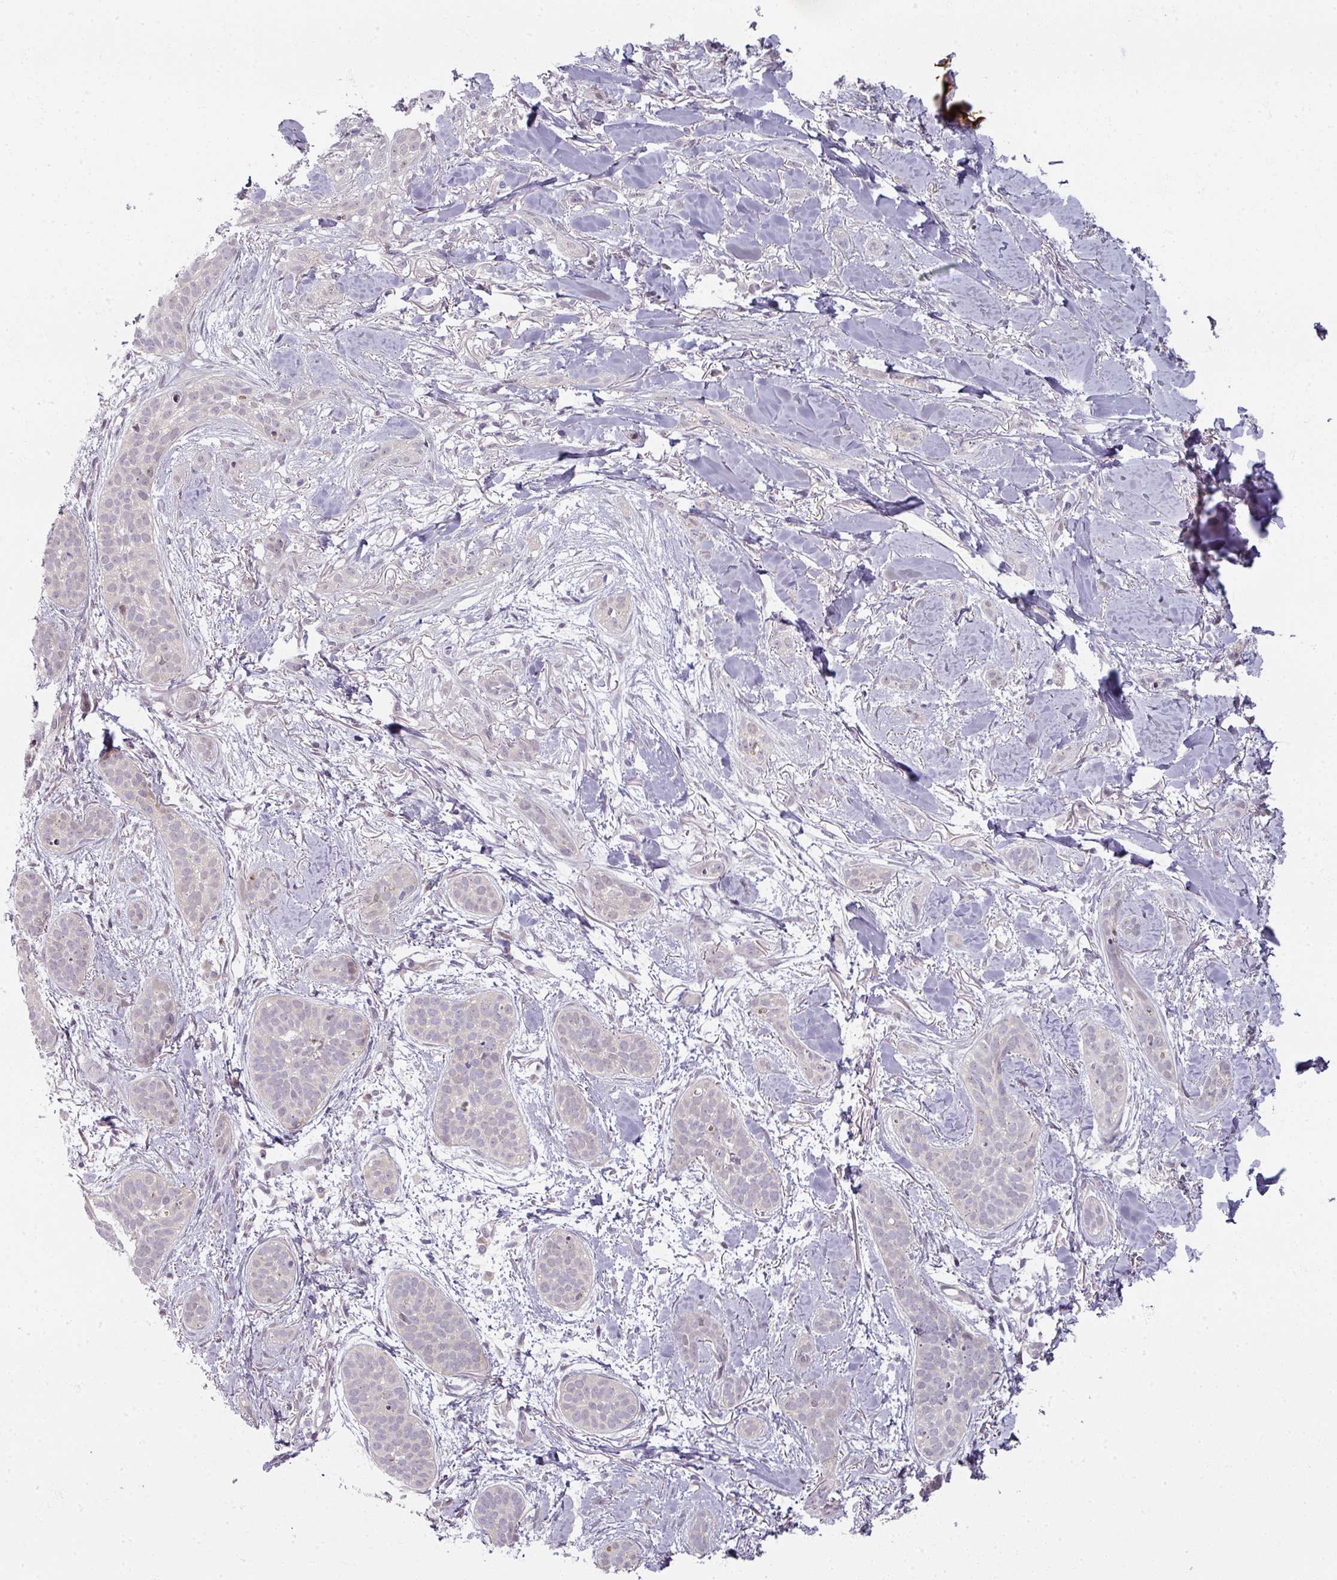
{"staining": {"intensity": "negative", "quantity": "none", "location": "none"}, "tissue": "skin cancer", "cell_type": "Tumor cells", "image_type": "cancer", "snomed": [{"axis": "morphology", "description": "Basal cell carcinoma"}, {"axis": "topography", "description": "Skin"}], "caption": "The image shows no significant staining in tumor cells of skin basal cell carcinoma.", "gene": "MYMK", "patient": {"sex": "male", "age": 52}}